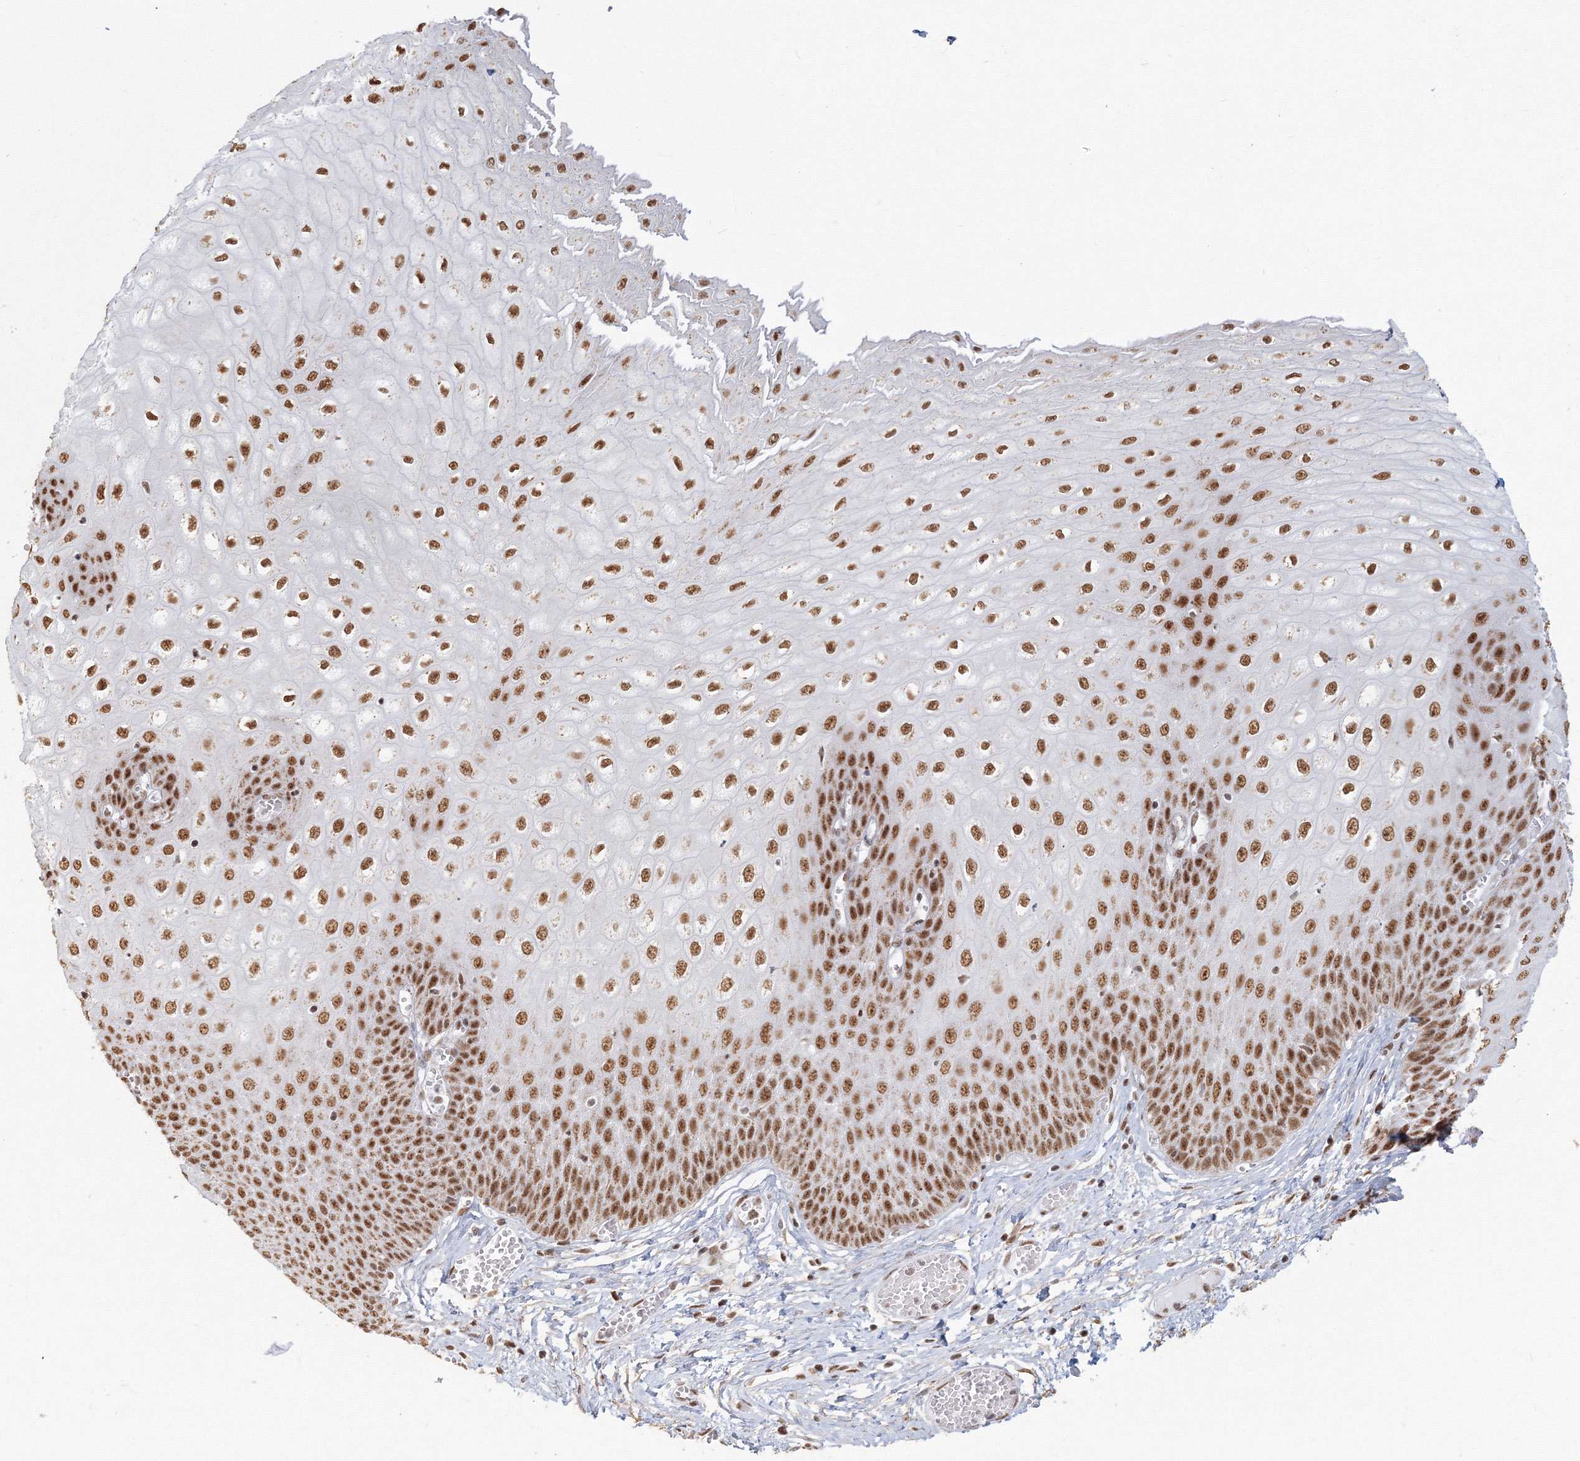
{"staining": {"intensity": "moderate", "quantity": ">75%", "location": "nuclear"}, "tissue": "esophagus", "cell_type": "Squamous epithelial cells", "image_type": "normal", "snomed": [{"axis": "morphology", "description": "Normal tissue, NOS"}, {"axis": "topography", "description": "Esophagus"}], "caption": "High-power microscopy captured an immunohistochemistry micrograph of normal esophagus, revealing moderate nuclear expression in approximately >75% of squamous epithelial cells.", "gene": "PPP4R2", "patient": {"sex": "male", "age": 60}}